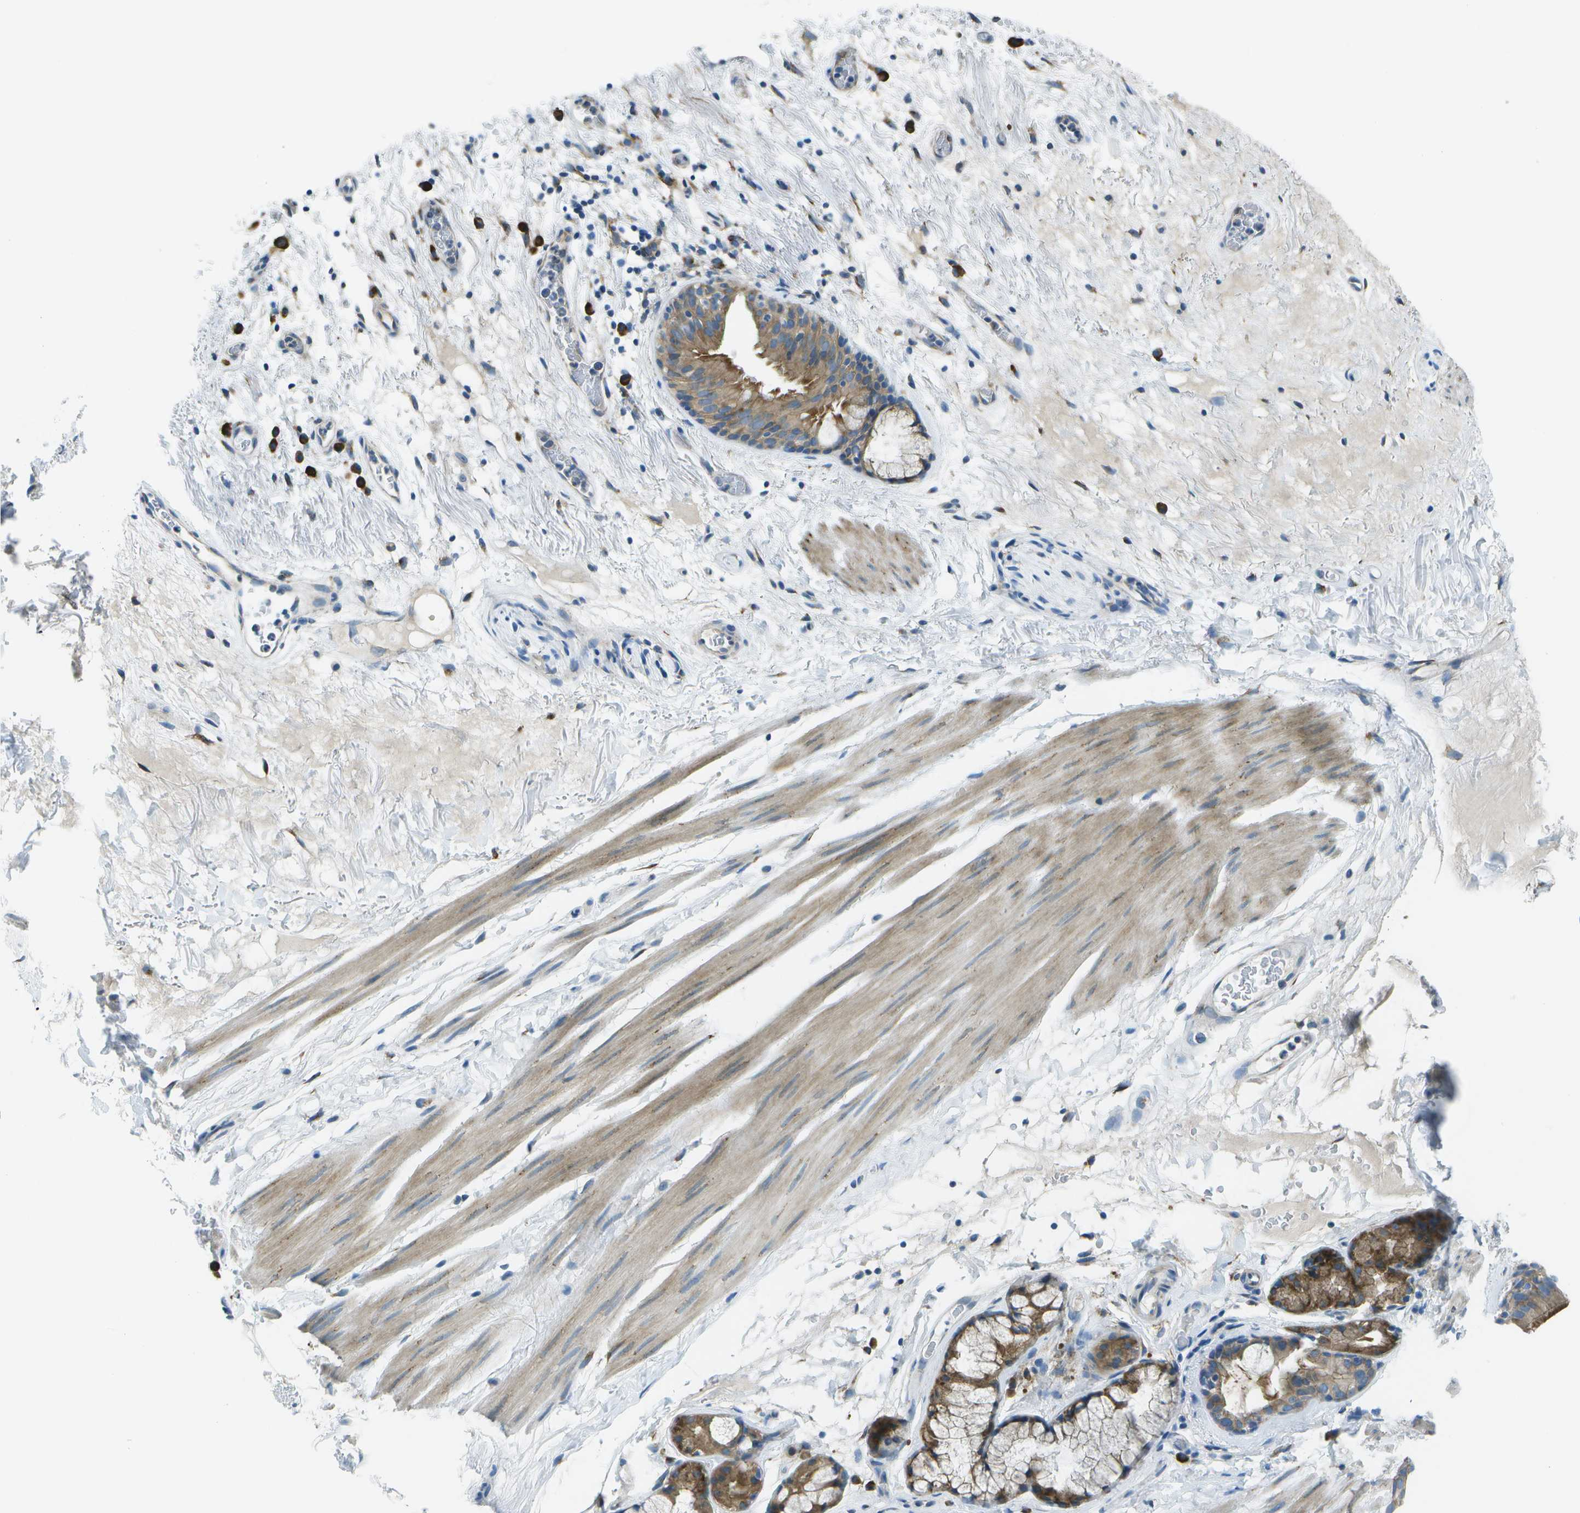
{"staining": {"intensity": "moderate", "quantity": ">75%", "location": "cytoplasmic/membranous"}, "tissue": "bronchus", "cell_type": "Respiratory epithelial cells", "image_type": "normal", "snomed": [{"axis": "morphology", "description": "Normal tissue, NOS"}, {"axis": "topography", "description": "Cartilage tissue"}], "caption": "High-magnification brightfield microscopy of benign bronchus stained with DAB (3,3'-diaminobenzidine) (brown) and counterstained with hematoxylin (blue). respiratory epithelial cells exhibit moderate cytoplasmic/membranous expression is seen in about>75% of cells.", "gene": "KCTD3", "patient": {"sex": "female", "age": 63}}